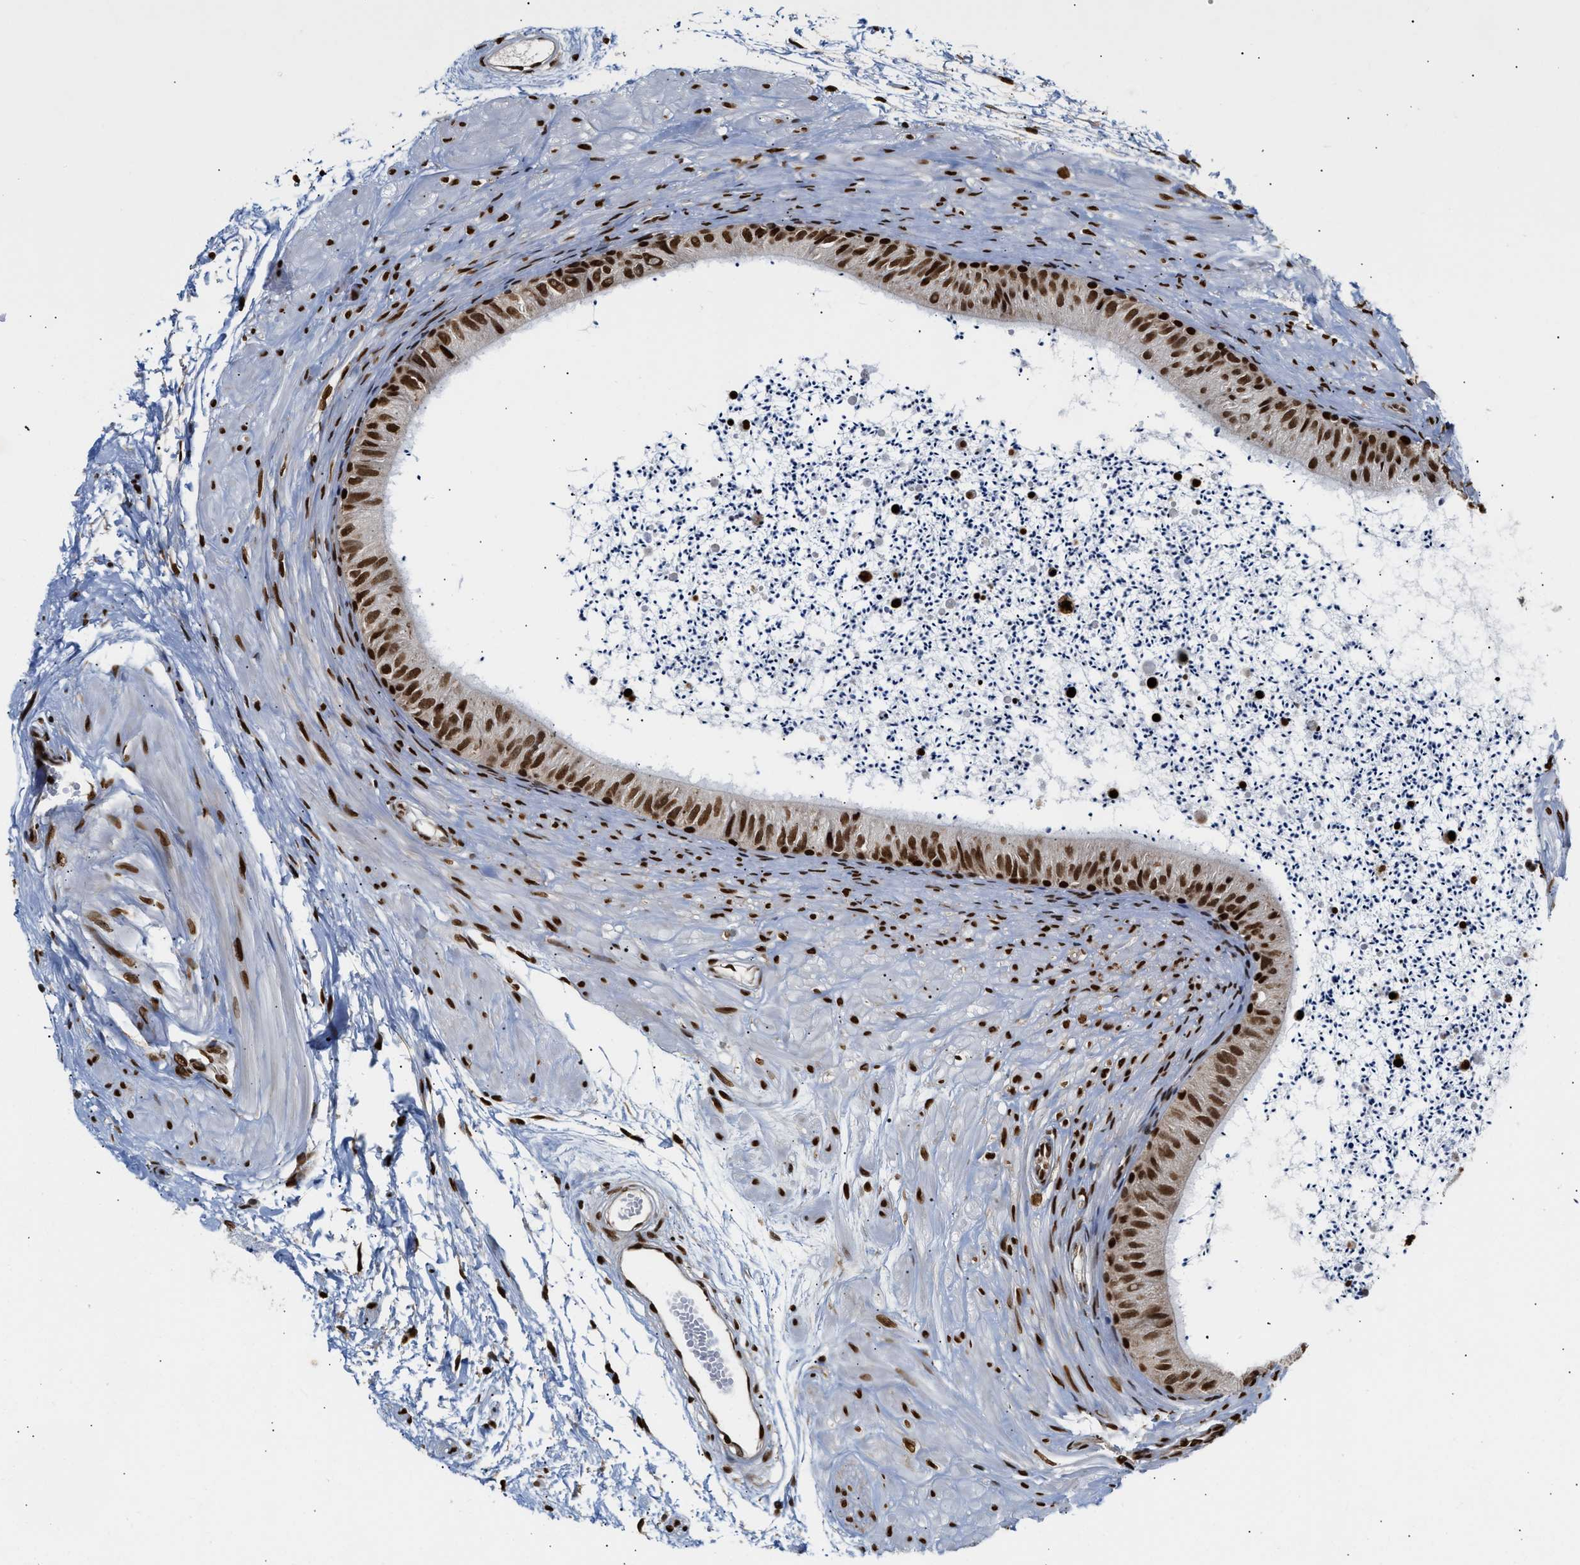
{"staining": {"intensity": "strong", "quantity": ">75%", "location": "nuclear"}, "tissue": "epididymis", "cell_type": "Glandular cells", "image_type": "normal", "snomed": [{"axis": "morphology", "description": "Normal tissue, NOS"}, {"axis": "topography", "description": "Epididymis"}], "caption": "Immunohistochemical staining of benign epididymis reveals high levels of strong nuclear expression in about >75% of glandular cells.", "gene": "PSIP1", "patient": {"sex": "male", "age": 56}}